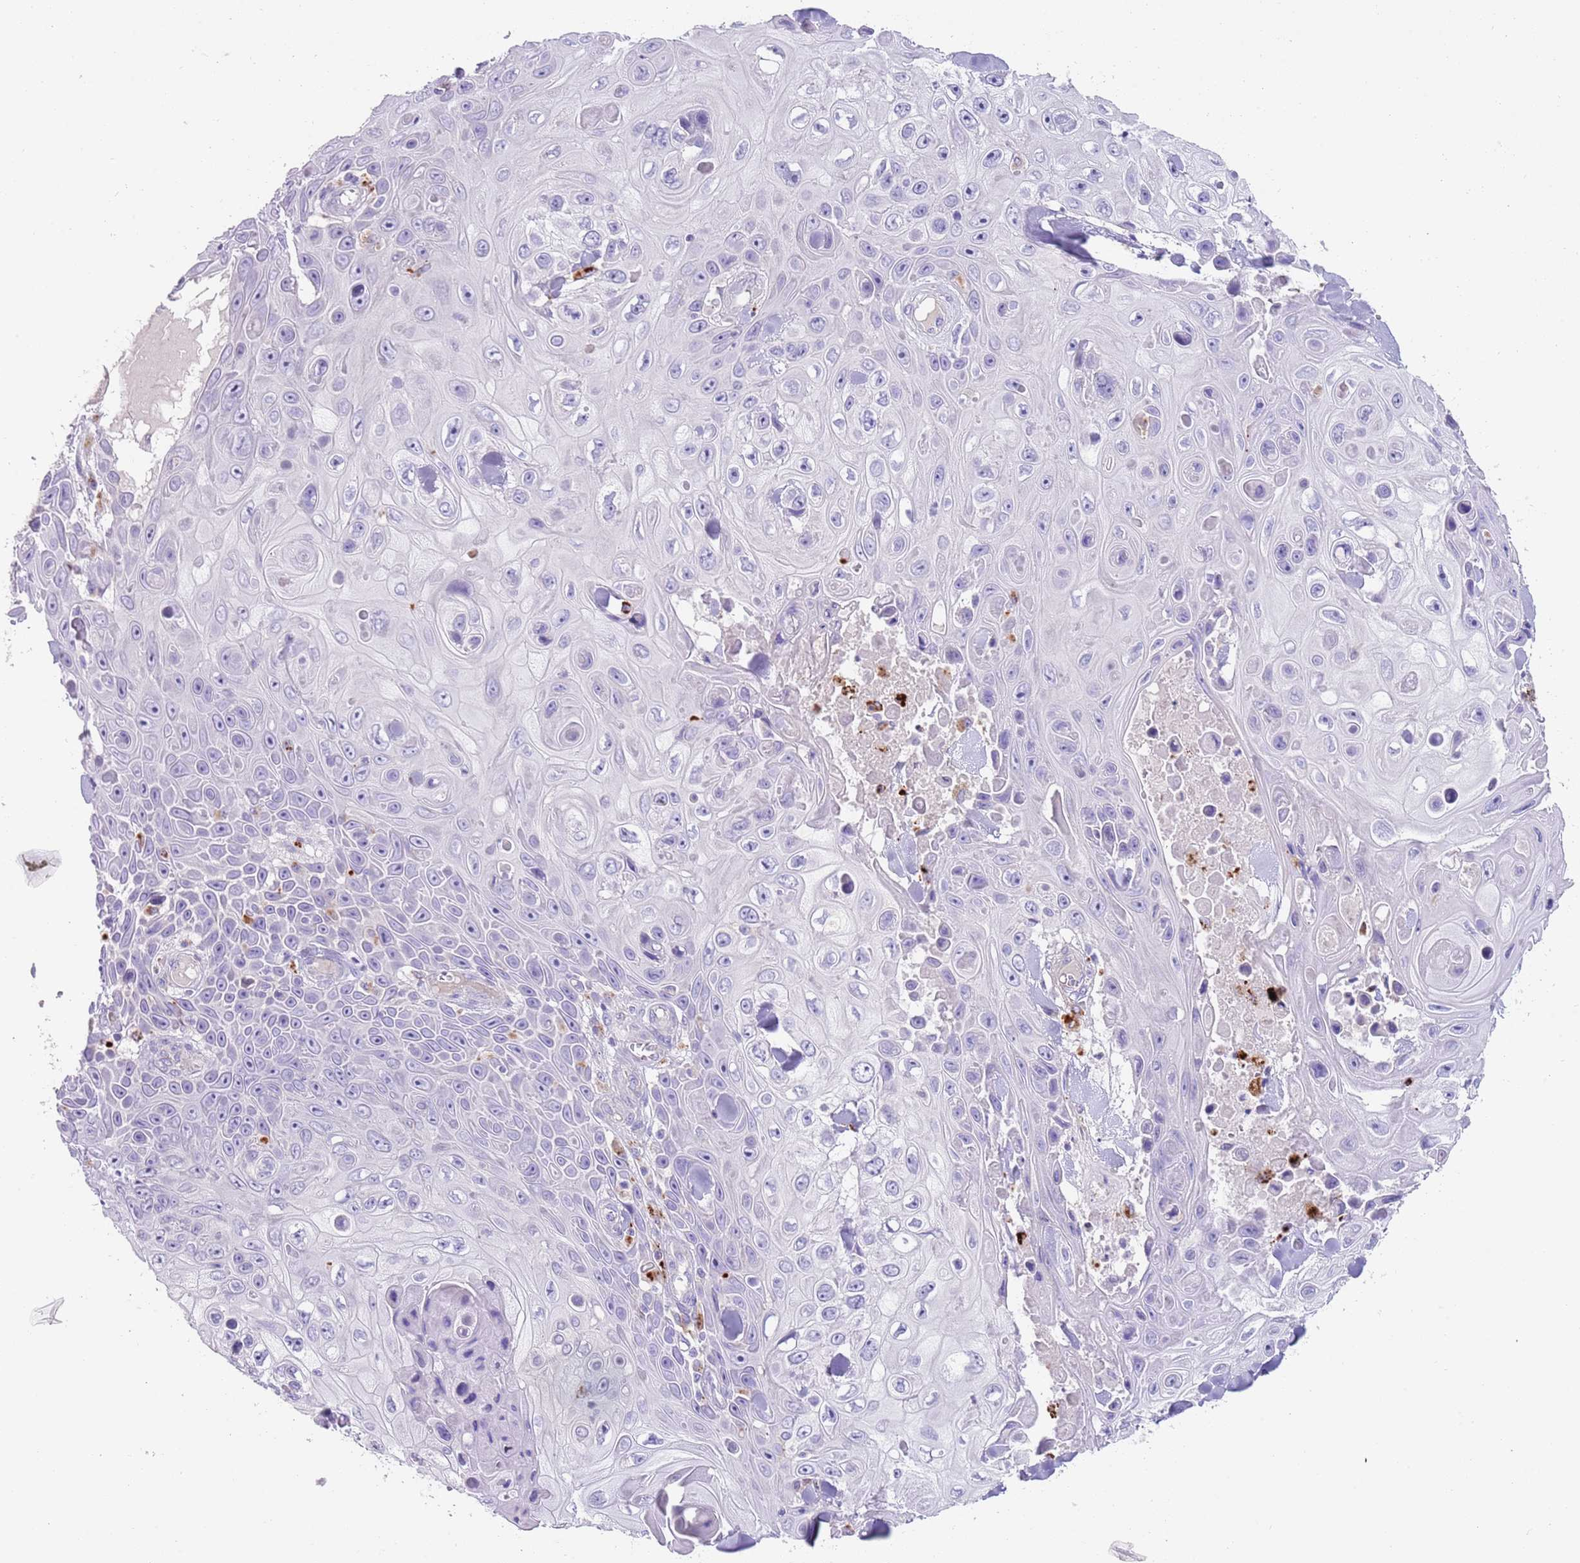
{"staining": {"intensity": "negative", "quantity": "none", "location": "none"}, "tissue": "skin cancer", "cell_type": "Tumor cells", "image_type": "cancer", "snomed": [{"axis": "morphology", "description": "Squamous cell carcinoma, NOS"}, {"axis": "topography", "description": "Skin"}], "caption": "Immunohistochemical staining of squamous cell carcinoma (skin) reveals no significant staining in tumor cells.", "gene": "LRRN3", "patient": {"sex": "male", "age": 82}}